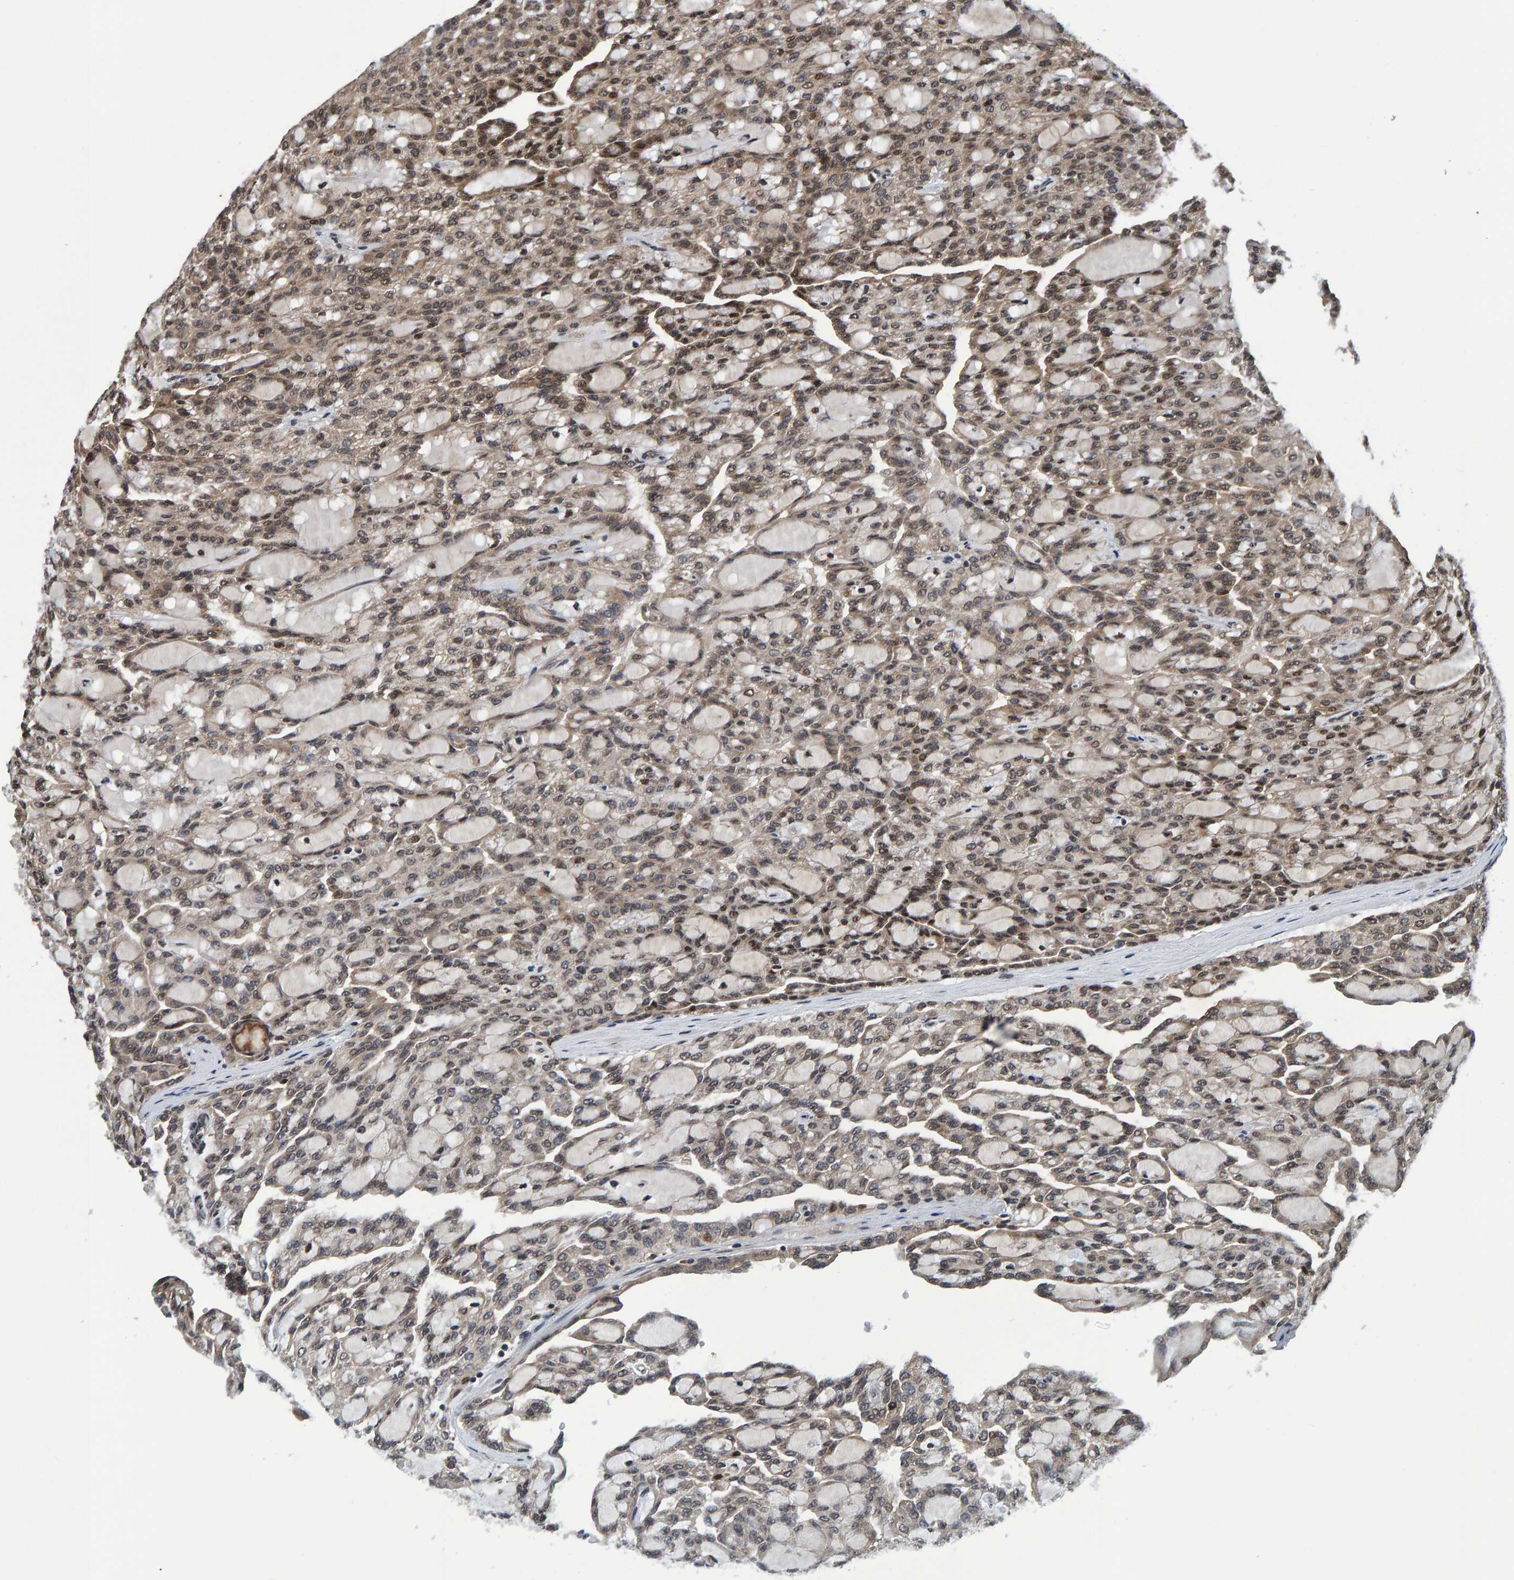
{"staining": {"intensity": "weak", "quantity": ">75%", "location": "cytoplasmic/membranous,nuclear"}, "tissue": "renal cancer", "cell_type": "Tumor cells", "image_type": "cancer", "snomed": [{"axis": "morphology", "description": "Adenocarcinoma, NOS"}, {"axis": "topography", "description": "Kidney"}], "caption": "Renal cancer (adenocarcinoma) tissue reveals weak cytoplasmic/membranous and nuclear staining in about >75% of tumor cells", "gene": "GAB2", "patient": {"sex": "male", "age": 63}}